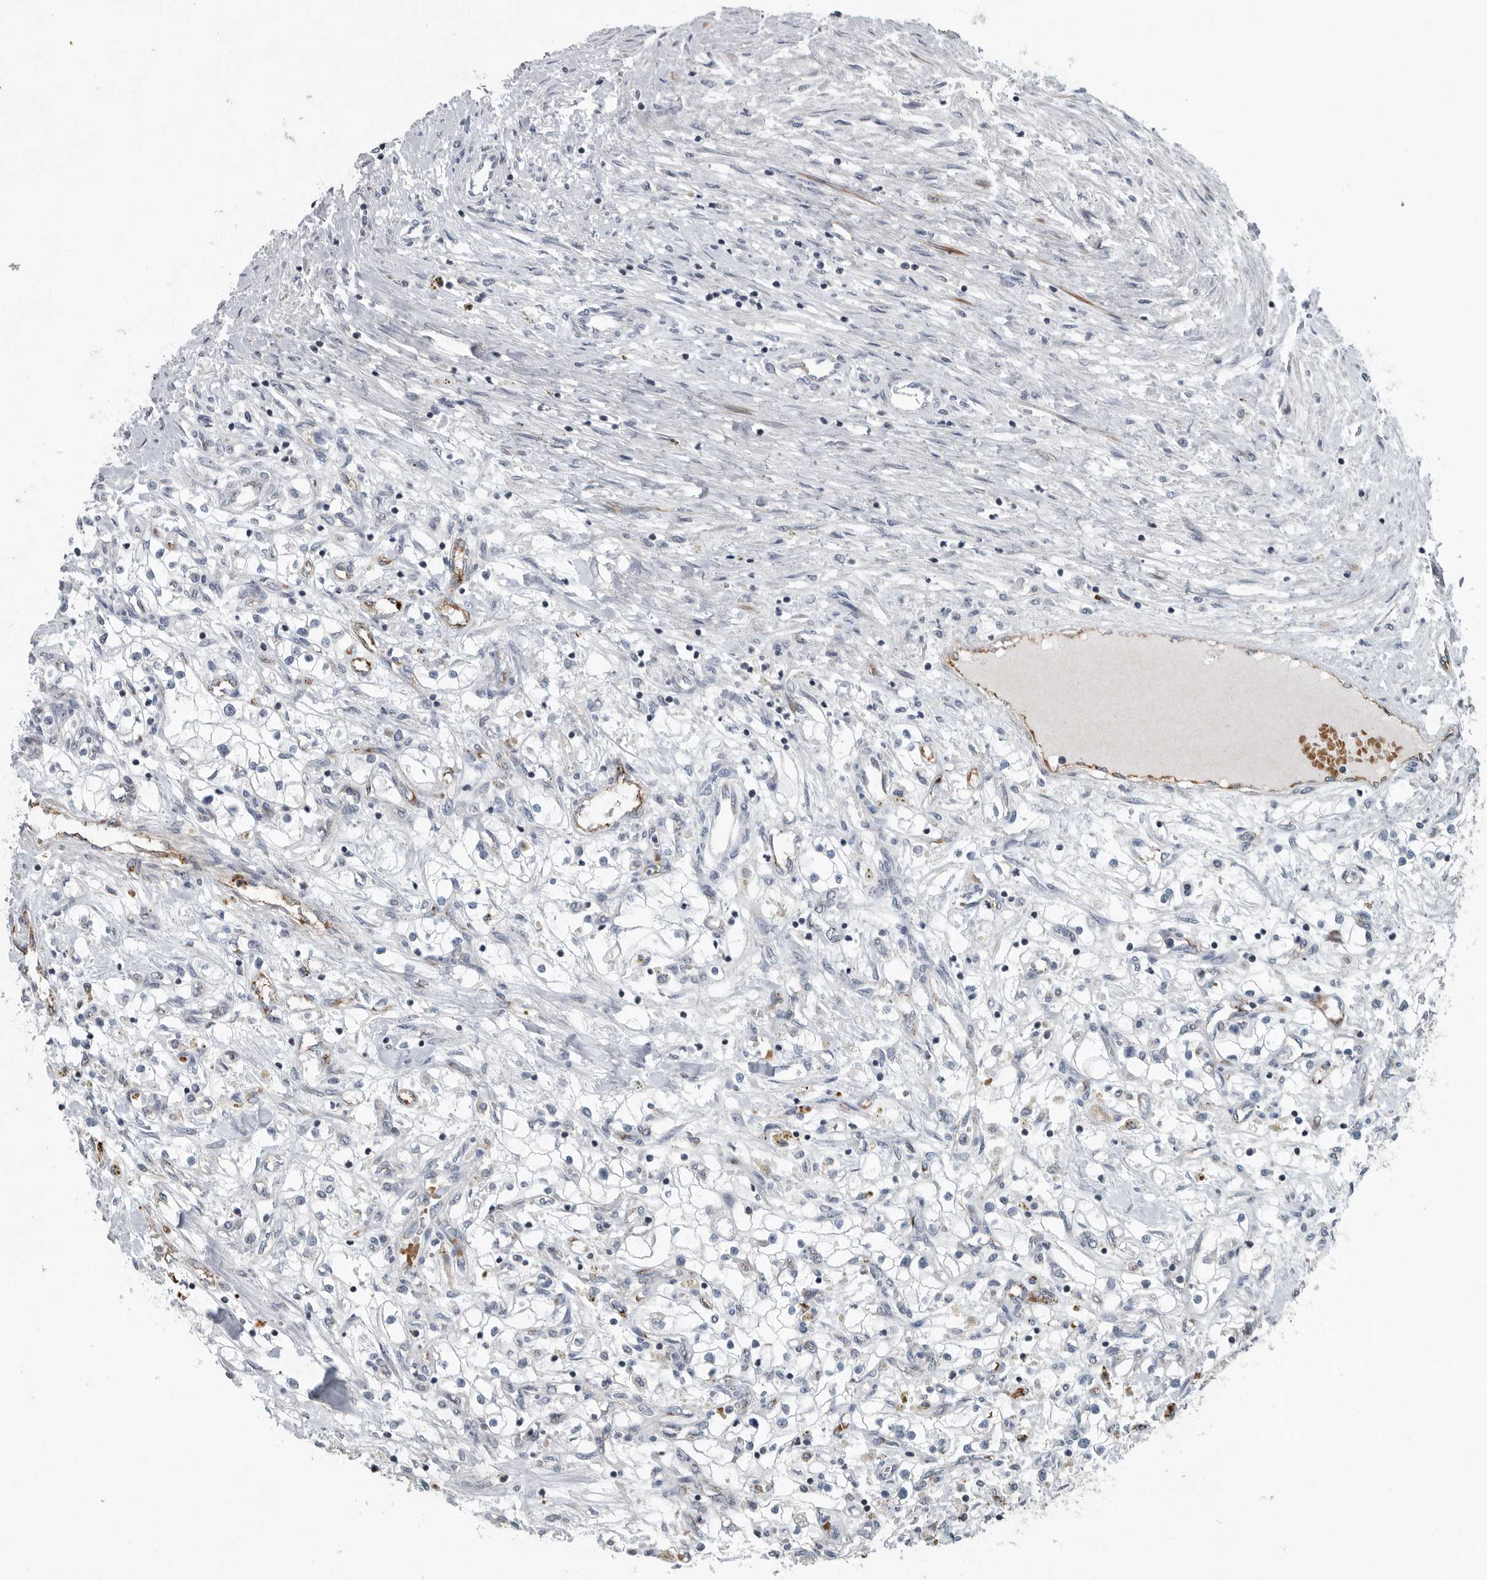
{"staining": {"intensity": "negative", "quantity": "none", "location": "none"}, "tissue": "renal cancer", "cell_type": "Tumor cells", "image_type": "cancer", "snomed": [{"axis": "morphology", "description": "Adenocarcinoma, NOS"}, {"axis": "topography", "description": "Kidney"}], "caption": "The micrograph demonstrates no staining of tumor cells in adenocarcinoma (renal).", "gene": "MPP3", "patient": {"sex": "male", "age": 68}}